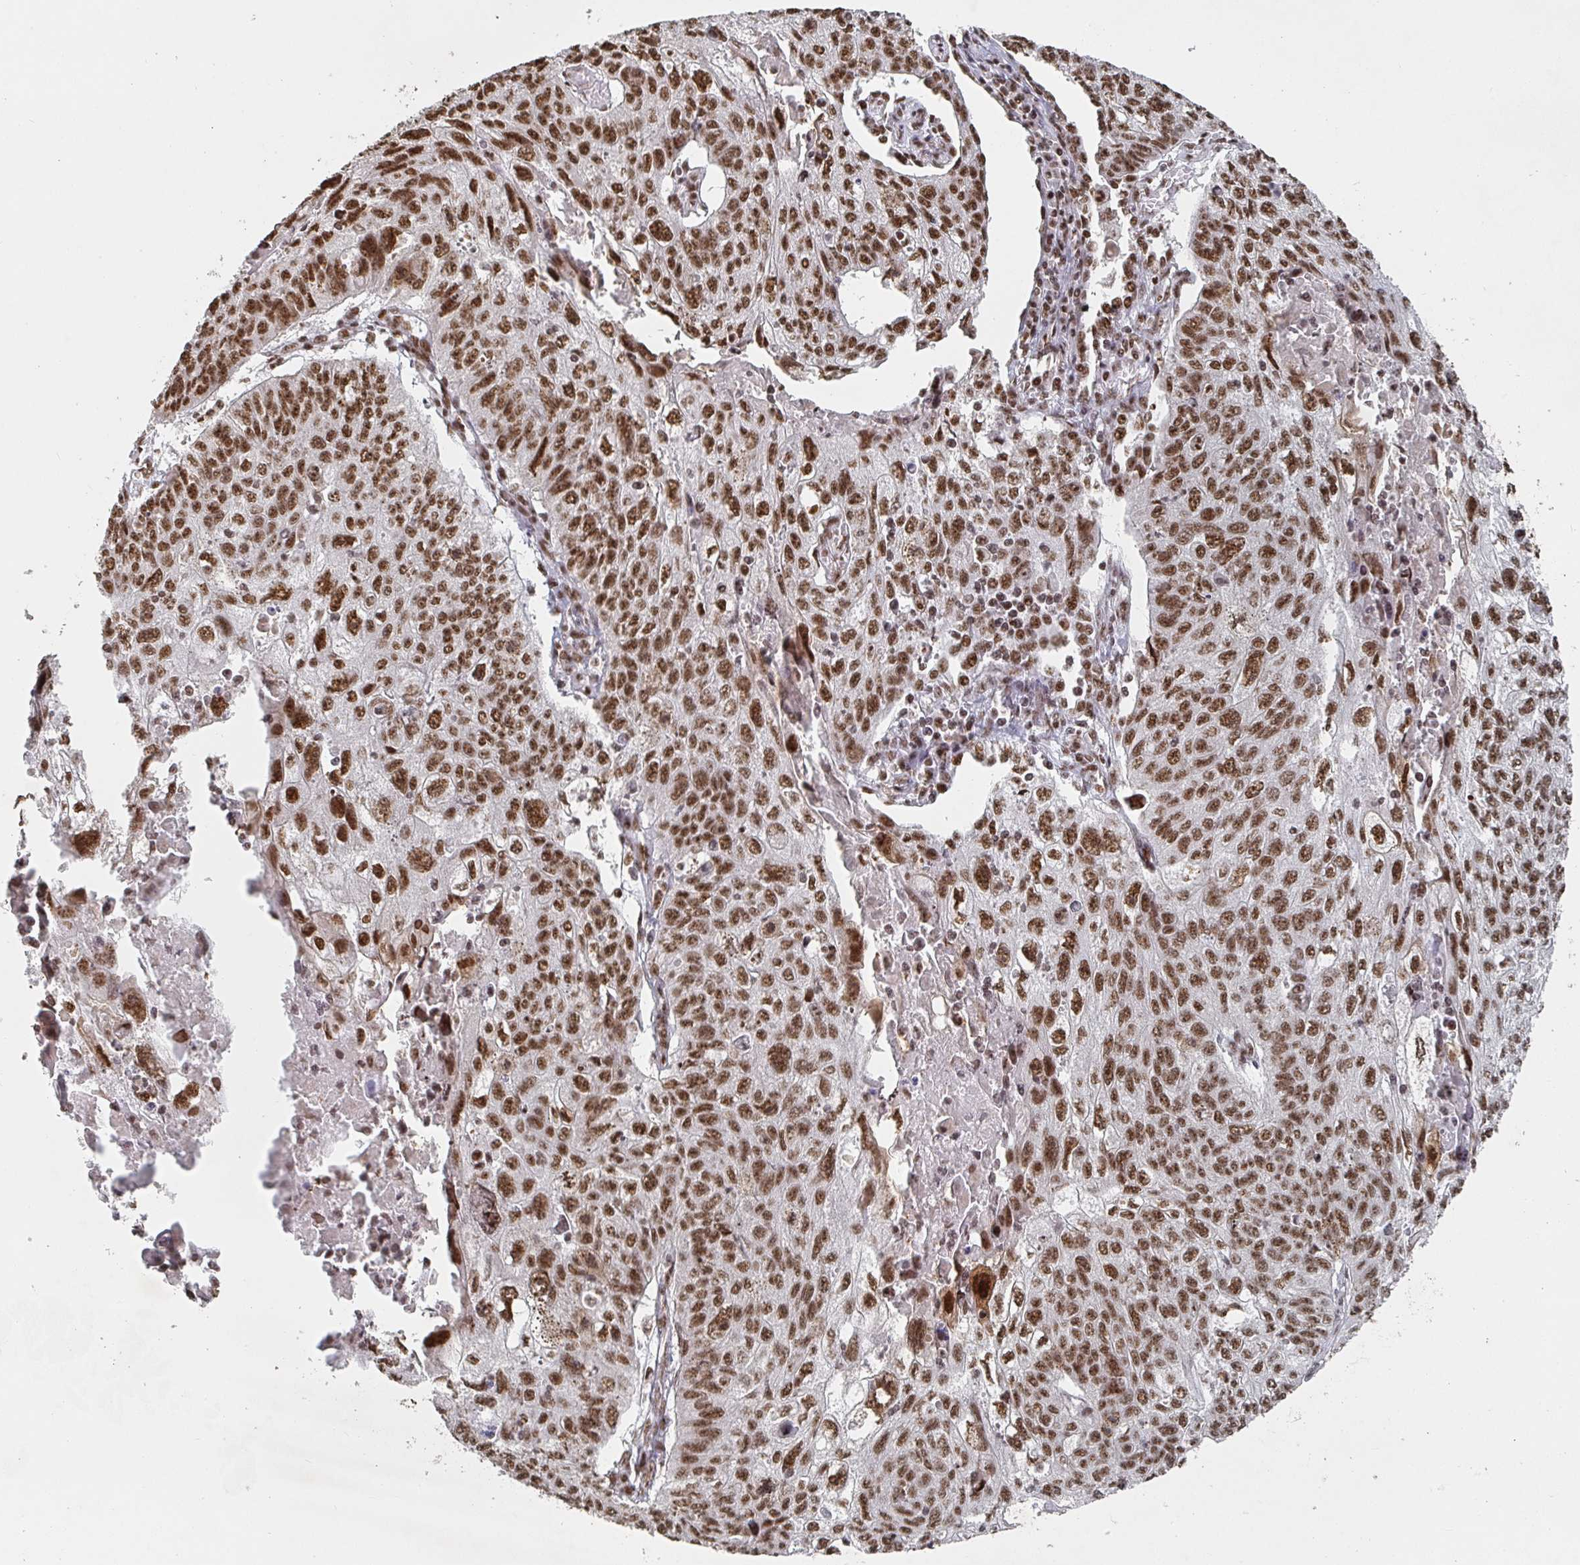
{"staining": {"intensity": "moderate", "quantity": ">75%", "location": "nuclear"}, "tissue": "lung cancer", "cell_type": "Tumor cells", "image_type": "cancer", "snomed": [{"axis": "morphology", "description": "Normal morphology"}, {"axis": "morphology", "description": "Aneuploidy"}, {"axis": "morphology", "description": "Squamous cell carcinoma, NOS"}, {"axis": "topography", "description": "Lymph node"}, {"axis": "topography", "description": "Lung"}], "caption": "Tumor cells display moderate nuclear positivity in approximately >75% of cells in lung cancer (aneuploidy).", "gene": "ZDHHC12", "patient": {"sex": "female", "age": 76}}